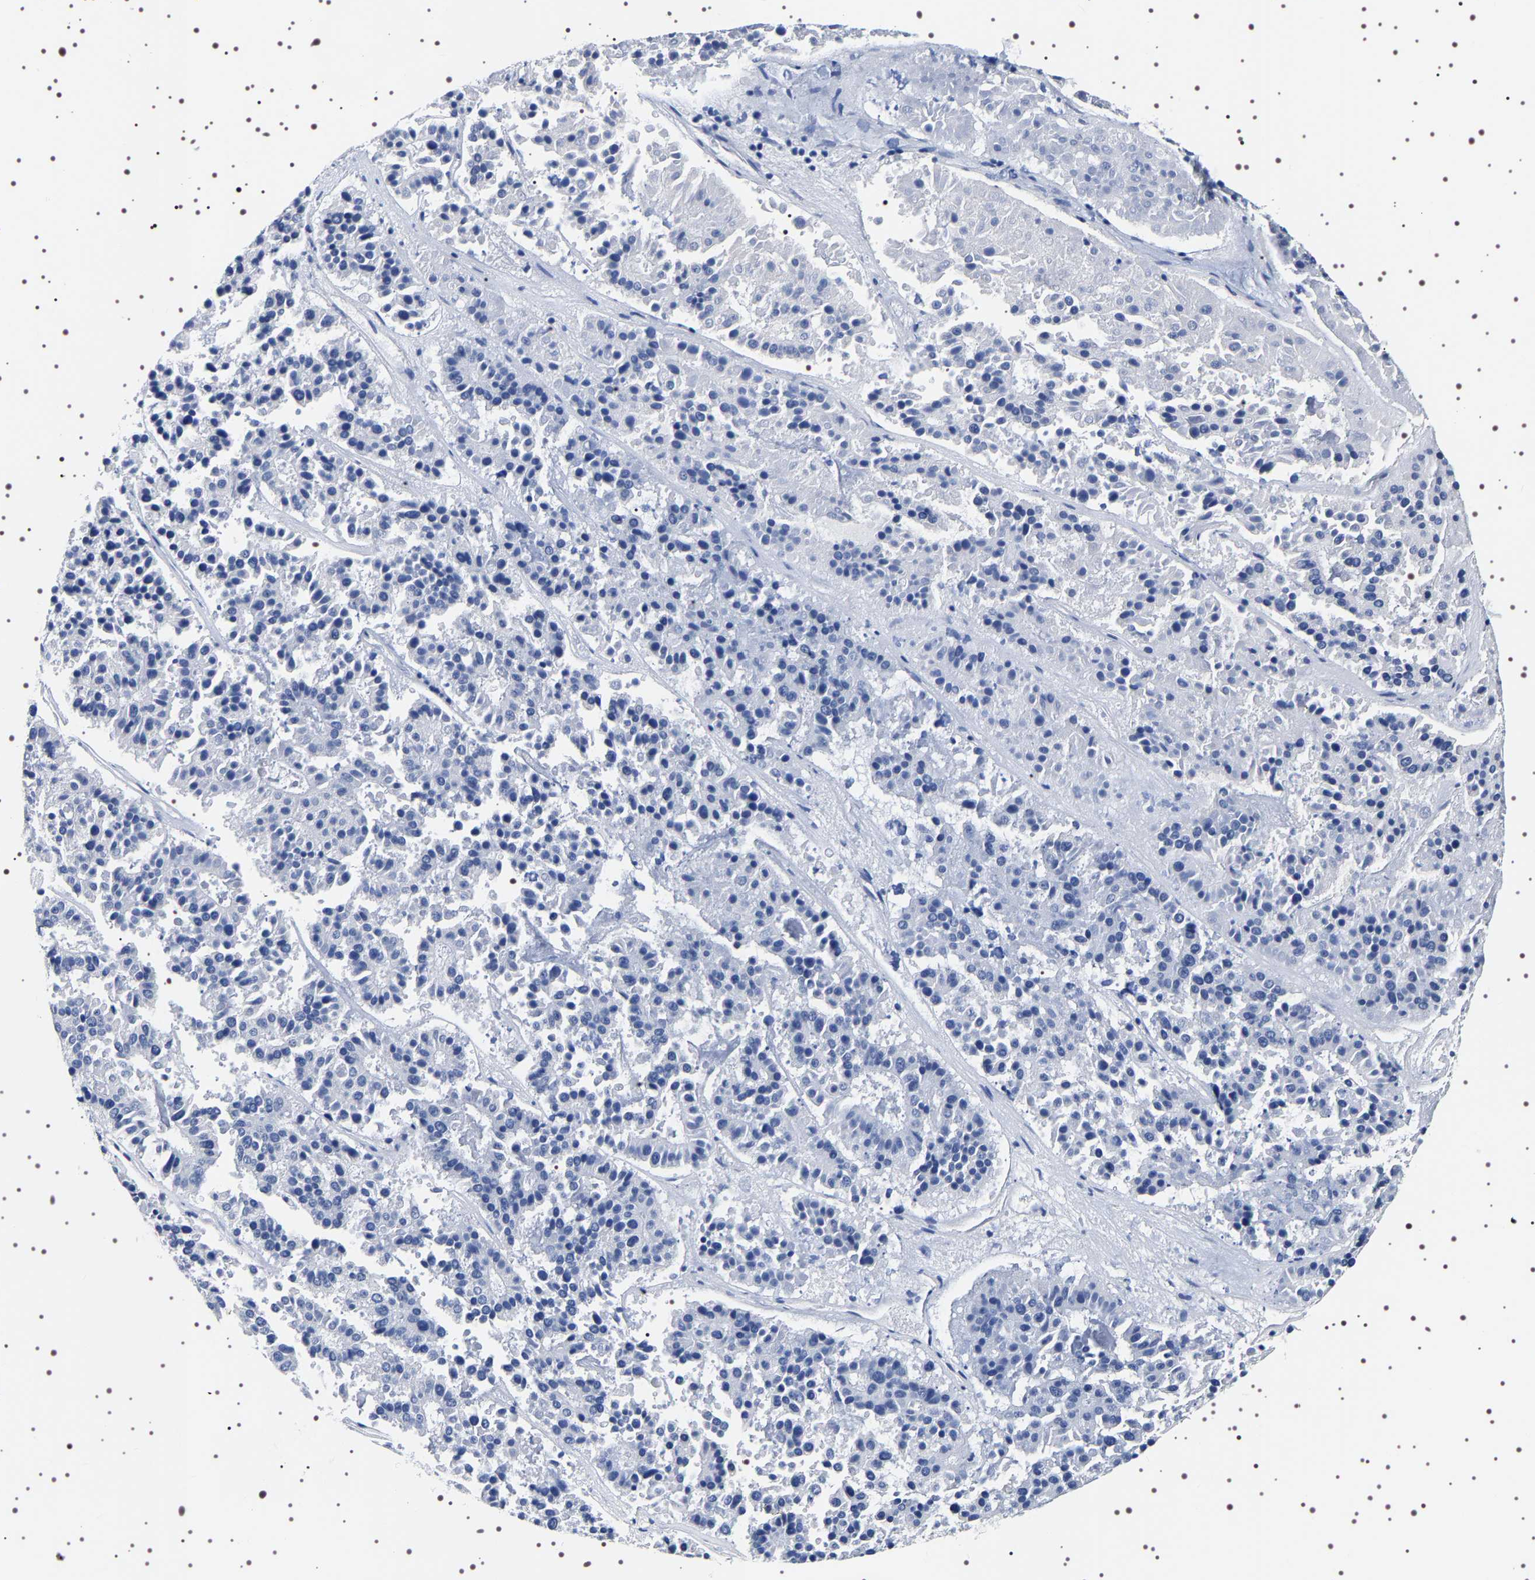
{"staining": {"intensity": "negative", "quantity": "none", "location": "none"}, "tissue": "pancreatic cancer", "cell_type": "Tumor cells", "image_type": "cancer", "snomed": [{"axis": "morphology", "description": "Adenocarcinoma, NOS"}, {"axis": "topography", "description": "Pancreas"}], "caption": "Image shows no protein positivity in tumor cells of pancreatic cancer tissue.", "gene": "UBQLN3", "patient": {"sex": "male", "age": 50}}